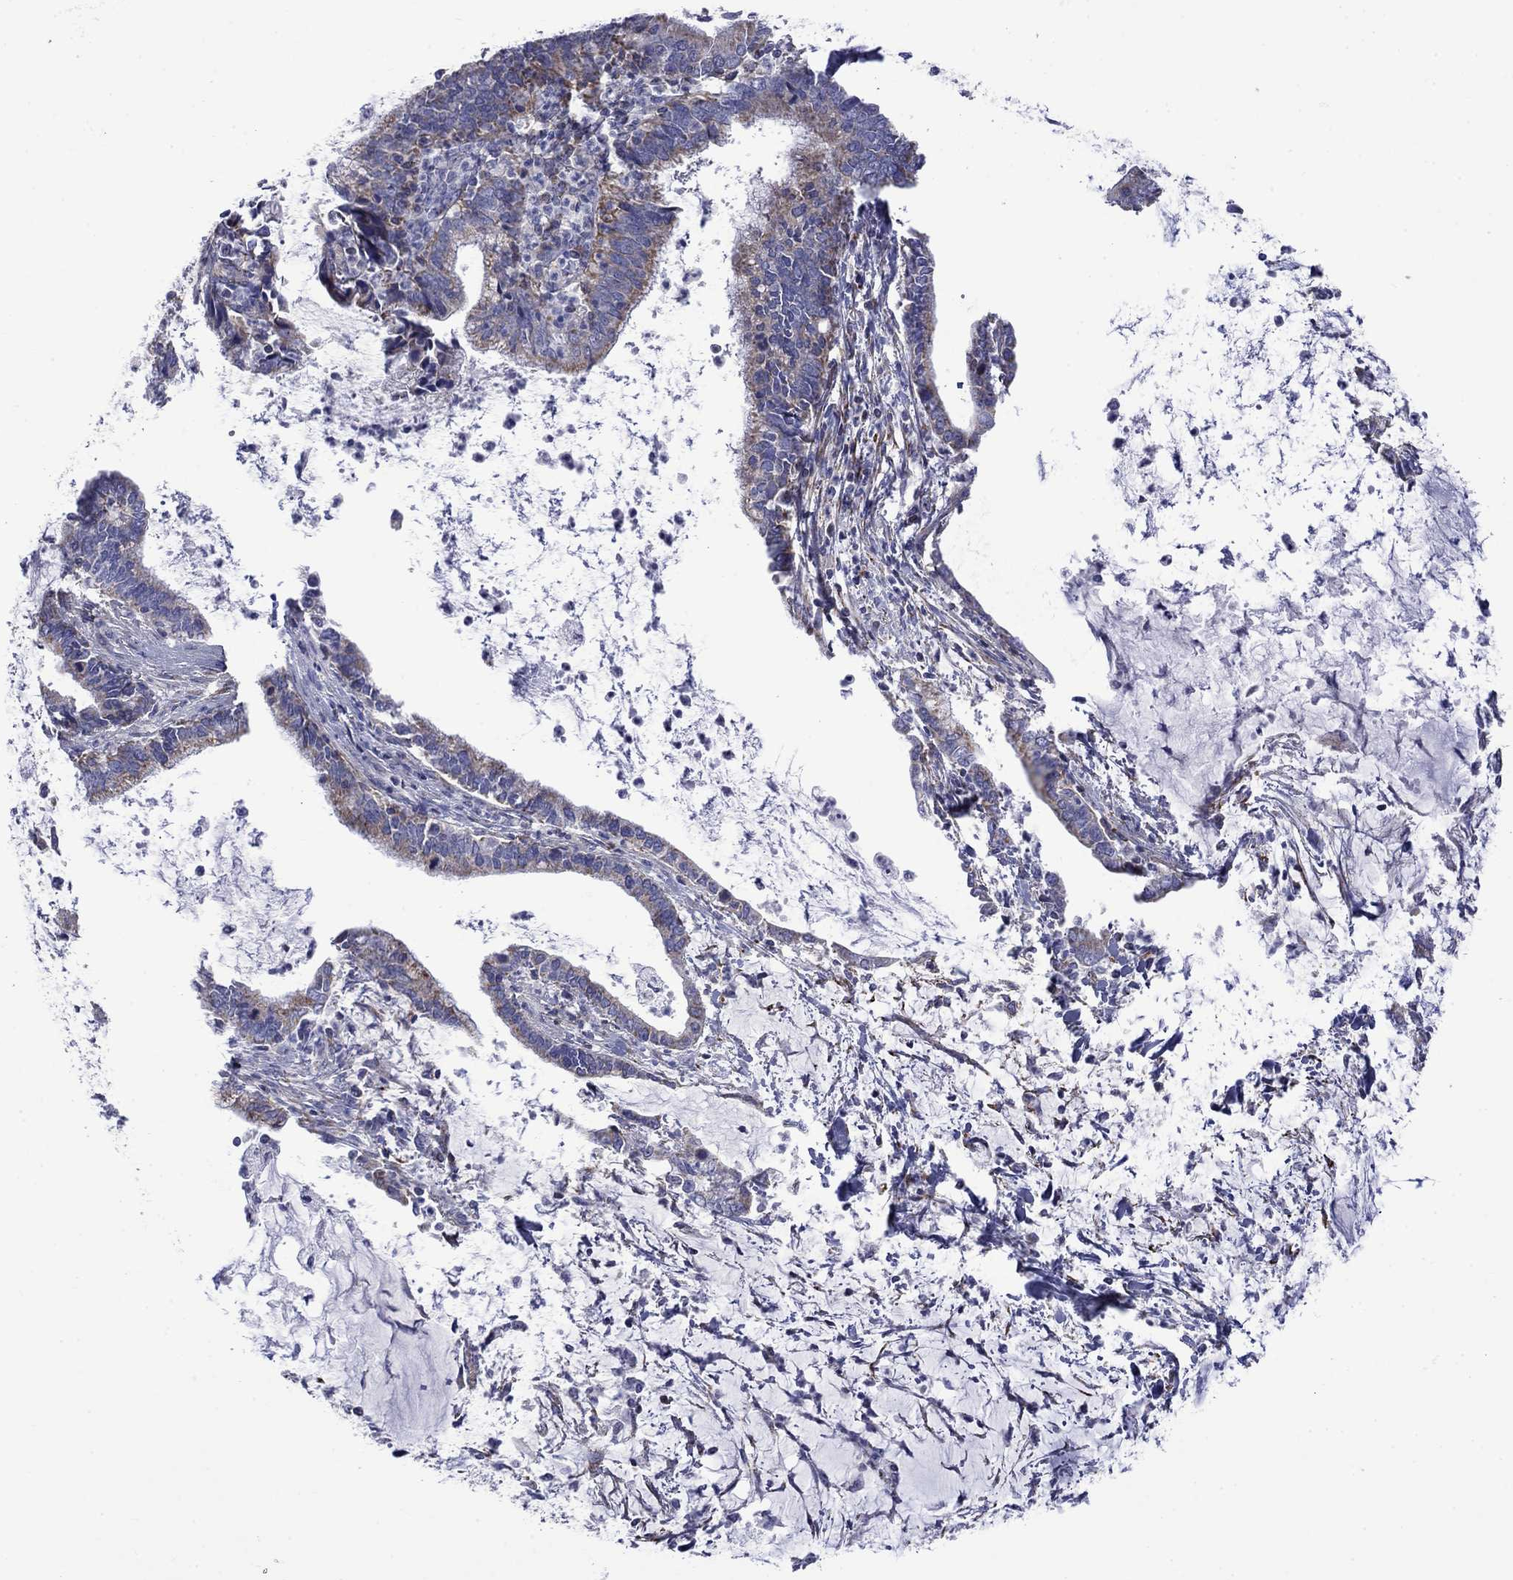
{"staining": {"intensity": "weak", "quantity": "<25%", "location": "cytoplasmic/membranous"}, "tissue": "cervical cancer", "cell_type": "Tumor cells", "image_type": "cancer", "snomed": [{"axis": "morphology", "description": "Adenocarcinoma, NOS"}, {"axis": "topography", "description": "Cervix"}], "caption": "There is no significant expression in tumor cells of cervical cancer (adenocarcinoma).", "gene": "CISD1", "patient": {"sex": "female", "age": 42}}